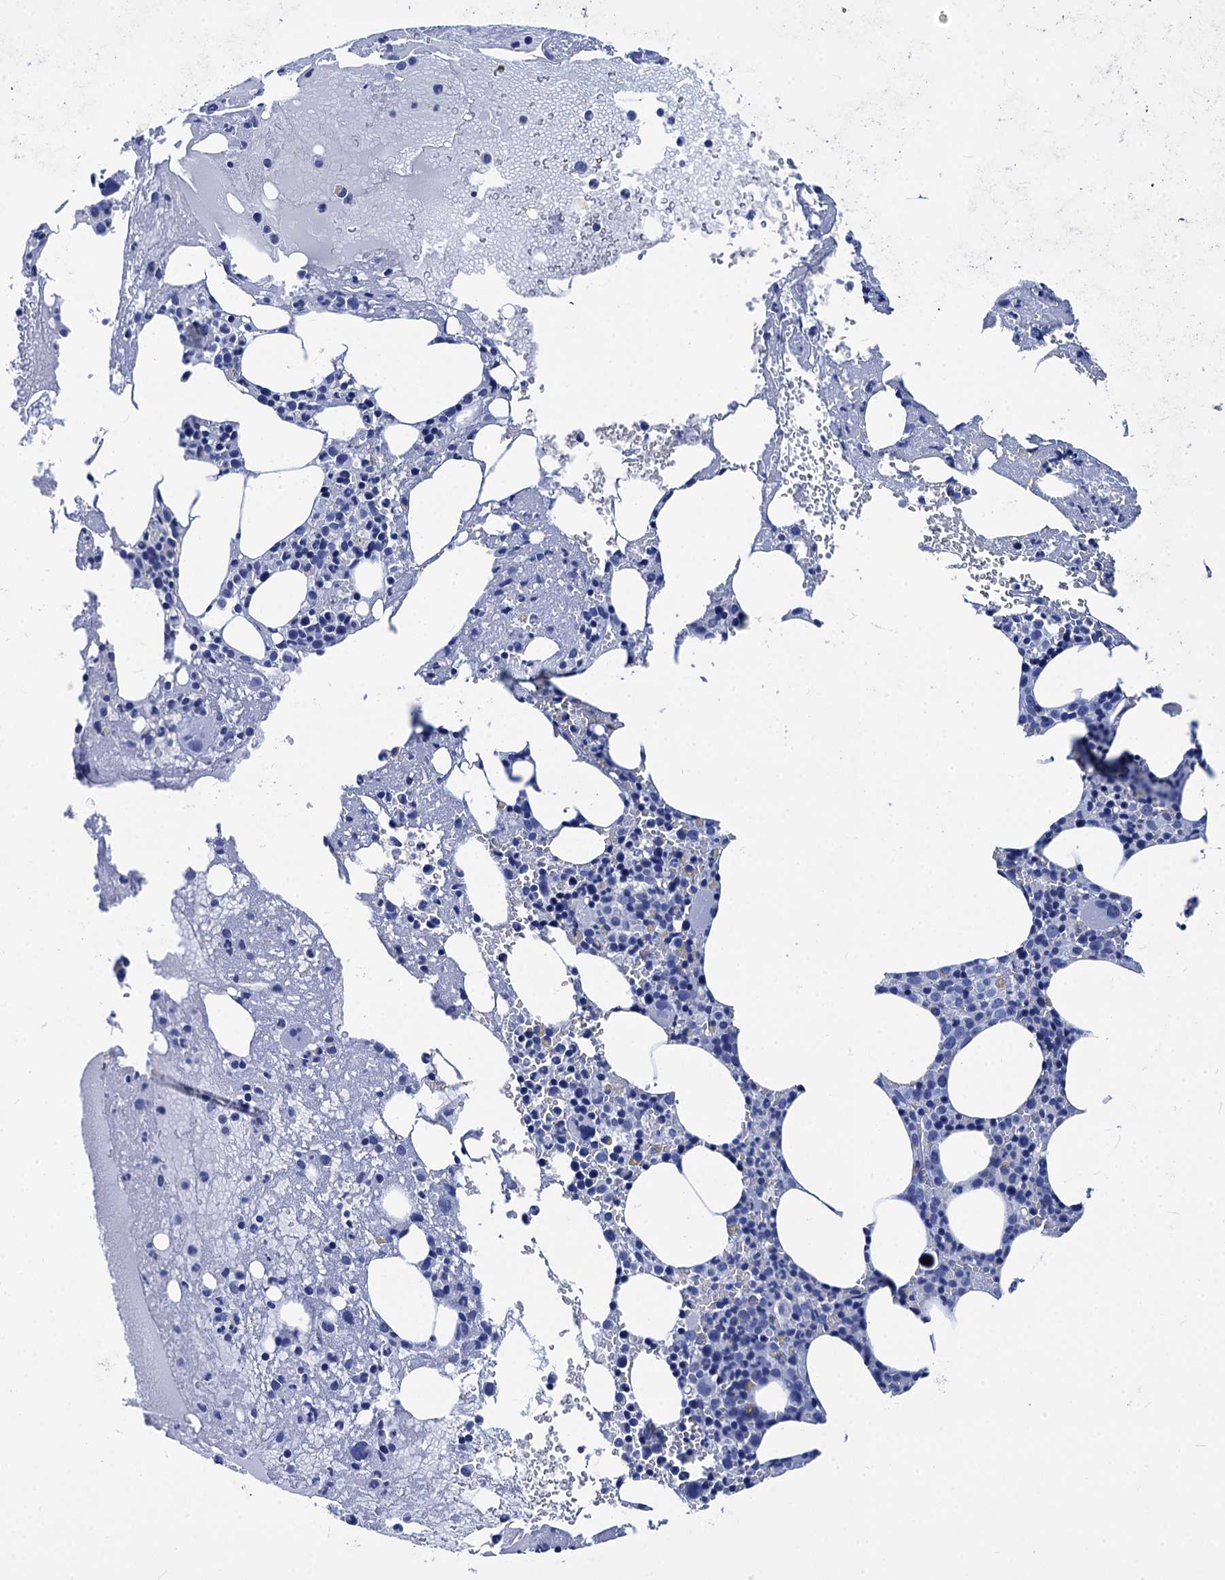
{"staining": {"intensity": "negative", "quantity": "none", "location": "none"}, "tissue": "bone marrow", "cell_type": "Hematopoietic cells", "image_type": "normal", "snomed": [{"axis": "morphology", "description": "Normal tissue, NOS"}, {"axis": "topography", "description": "Bone marrow"}], "caption": "Hematopoietic cells show no significant protein expression in unremarkable bone marrow. Nuclei are stained in blue.", "gene": "MYBPC3", "patient": {"sex": "male", "age": 61}}